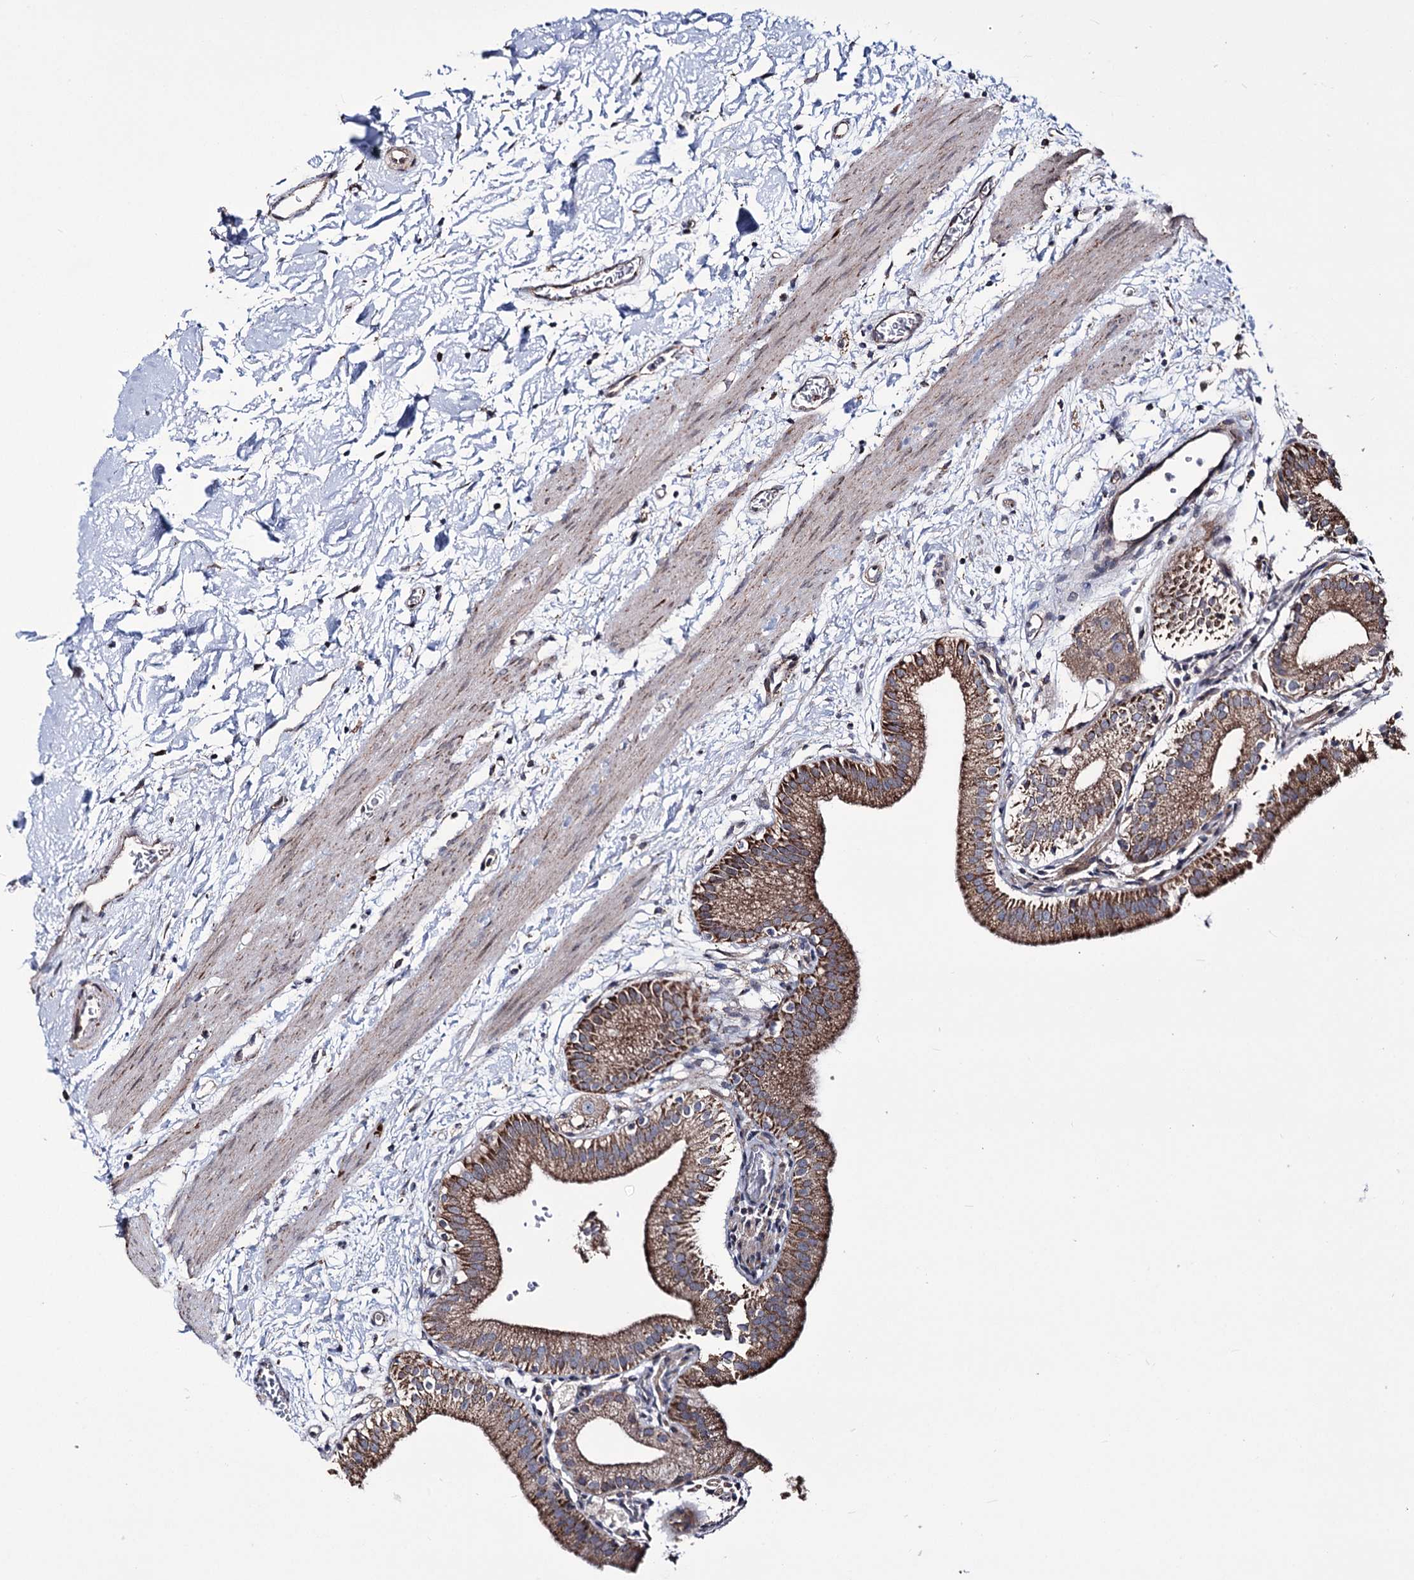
{"staining": {"intensity": "moderate", "quantity": ">75%", "location": "cytoplasmic/membranous"}, "tissue": "gallbladder", "cell_type": "Glandular cells", "image_type": "normal", "snomed": [{"axis": "morphology", "description": "Normal tissue, NOS"}, {"axis": "topography", "description": "Gallbladder"}], "caption": "Gallbladder stained with DAB (3,3'-diaminobenzidine) immunohistochemistry (IHC) exhibits medium levels of moderate cytoplasmic/membranous expression in approximately >75% of glandular cells.", "gene": "CREB3L4", "patient": {"sex": "male", "age": 55}}